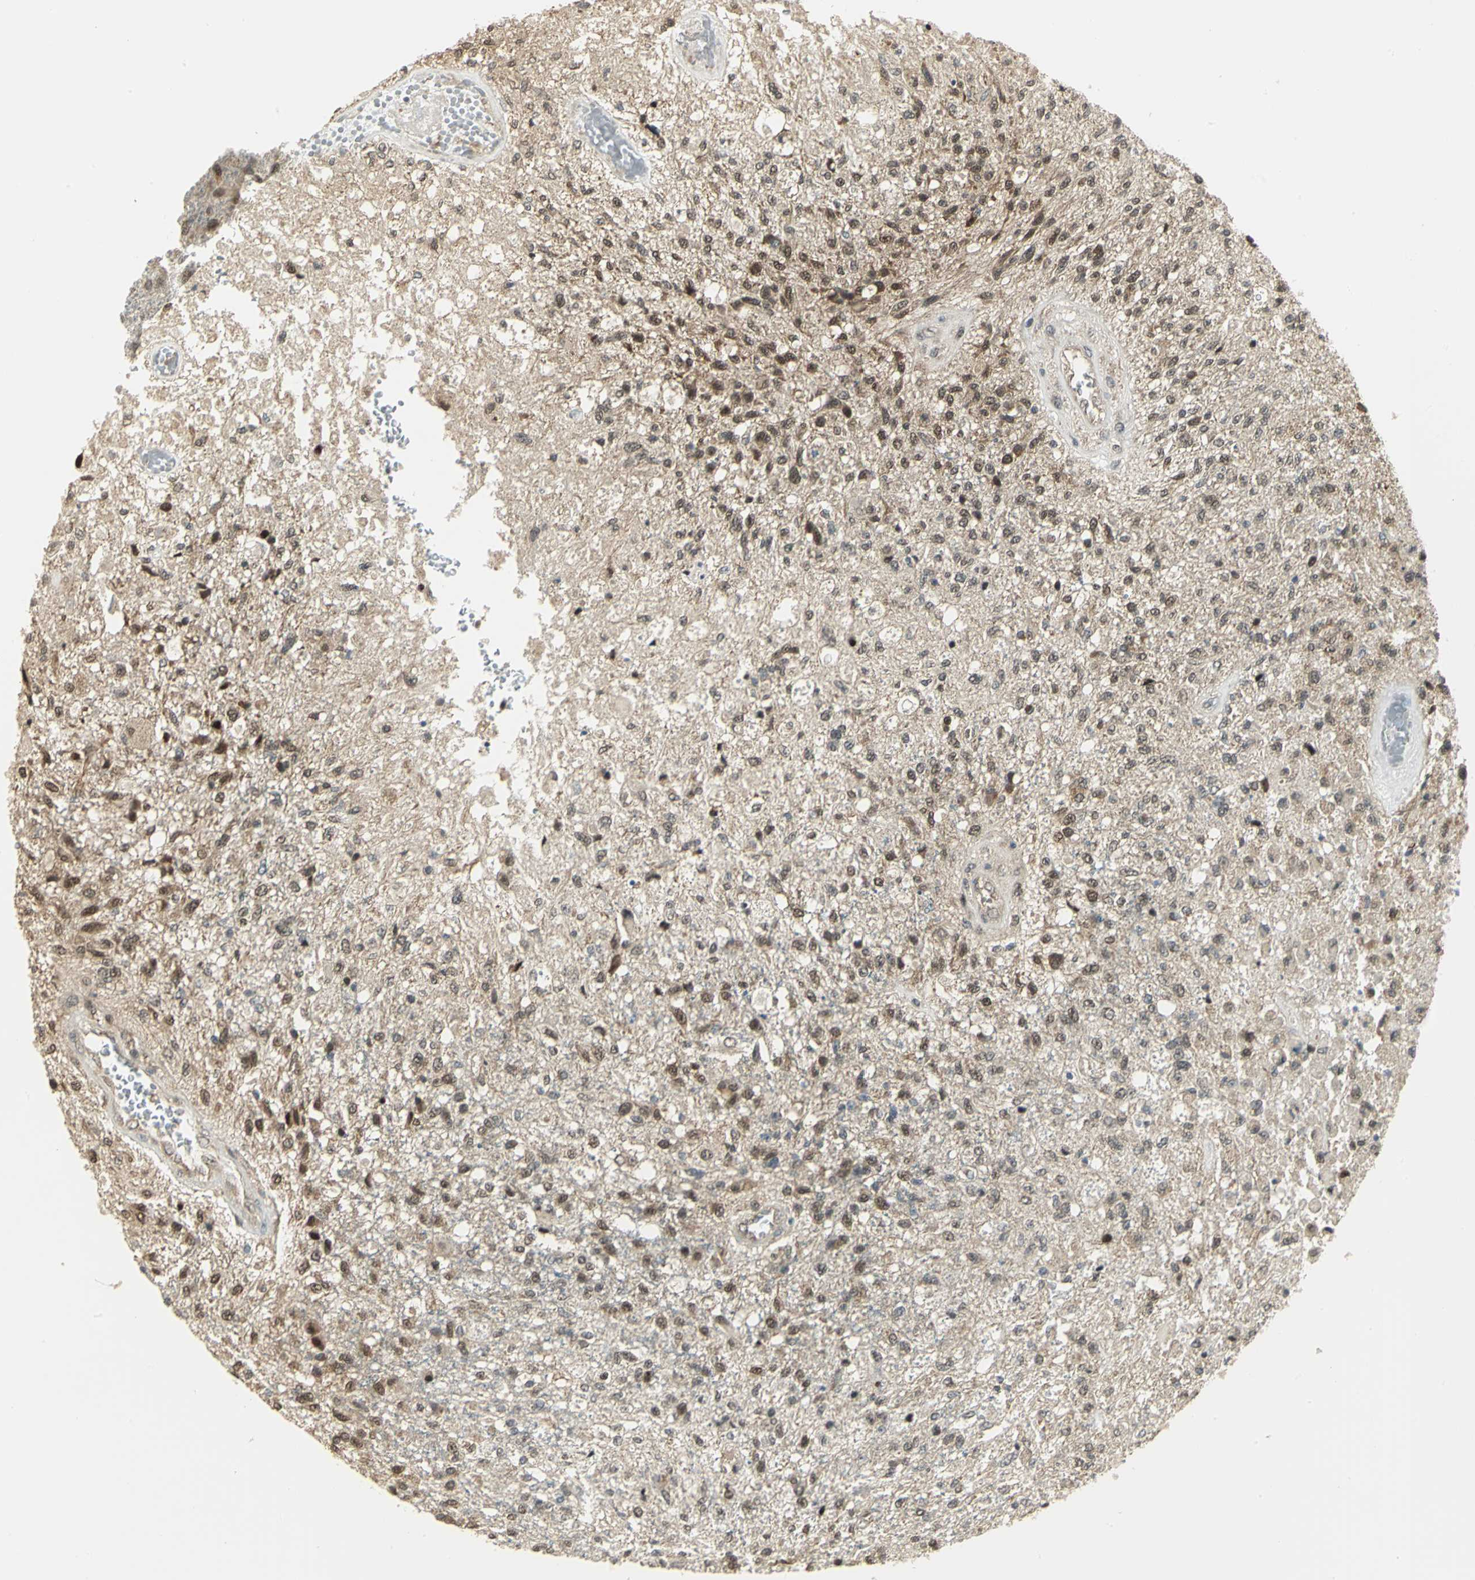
{"staining": {"intensity": "moderate", "quantity": ">75%", "location": "cytoplasmic/membranous,nuclear"}, "tissue": "glioma", "cell_type": "Tumor cells", "image_type": "cancer", "snomed": [{"axis": "morphology", "description": "Normal tissue, NOS"}, {"axis": "morphology", "description": "Glioma, malignant, High grade"}, {"axis": "topography", "description": "Cerebral cortex"}], "caption": "A high-resolution histopathology image shows immunohistochemistry staining of glioma, which demonstrates moderate cytoplasmic/membranous and nuclear positivity in about >75% of tumor cells.", "gene": "PSMC4", "patient": {"sex": "male", "age": 77}}